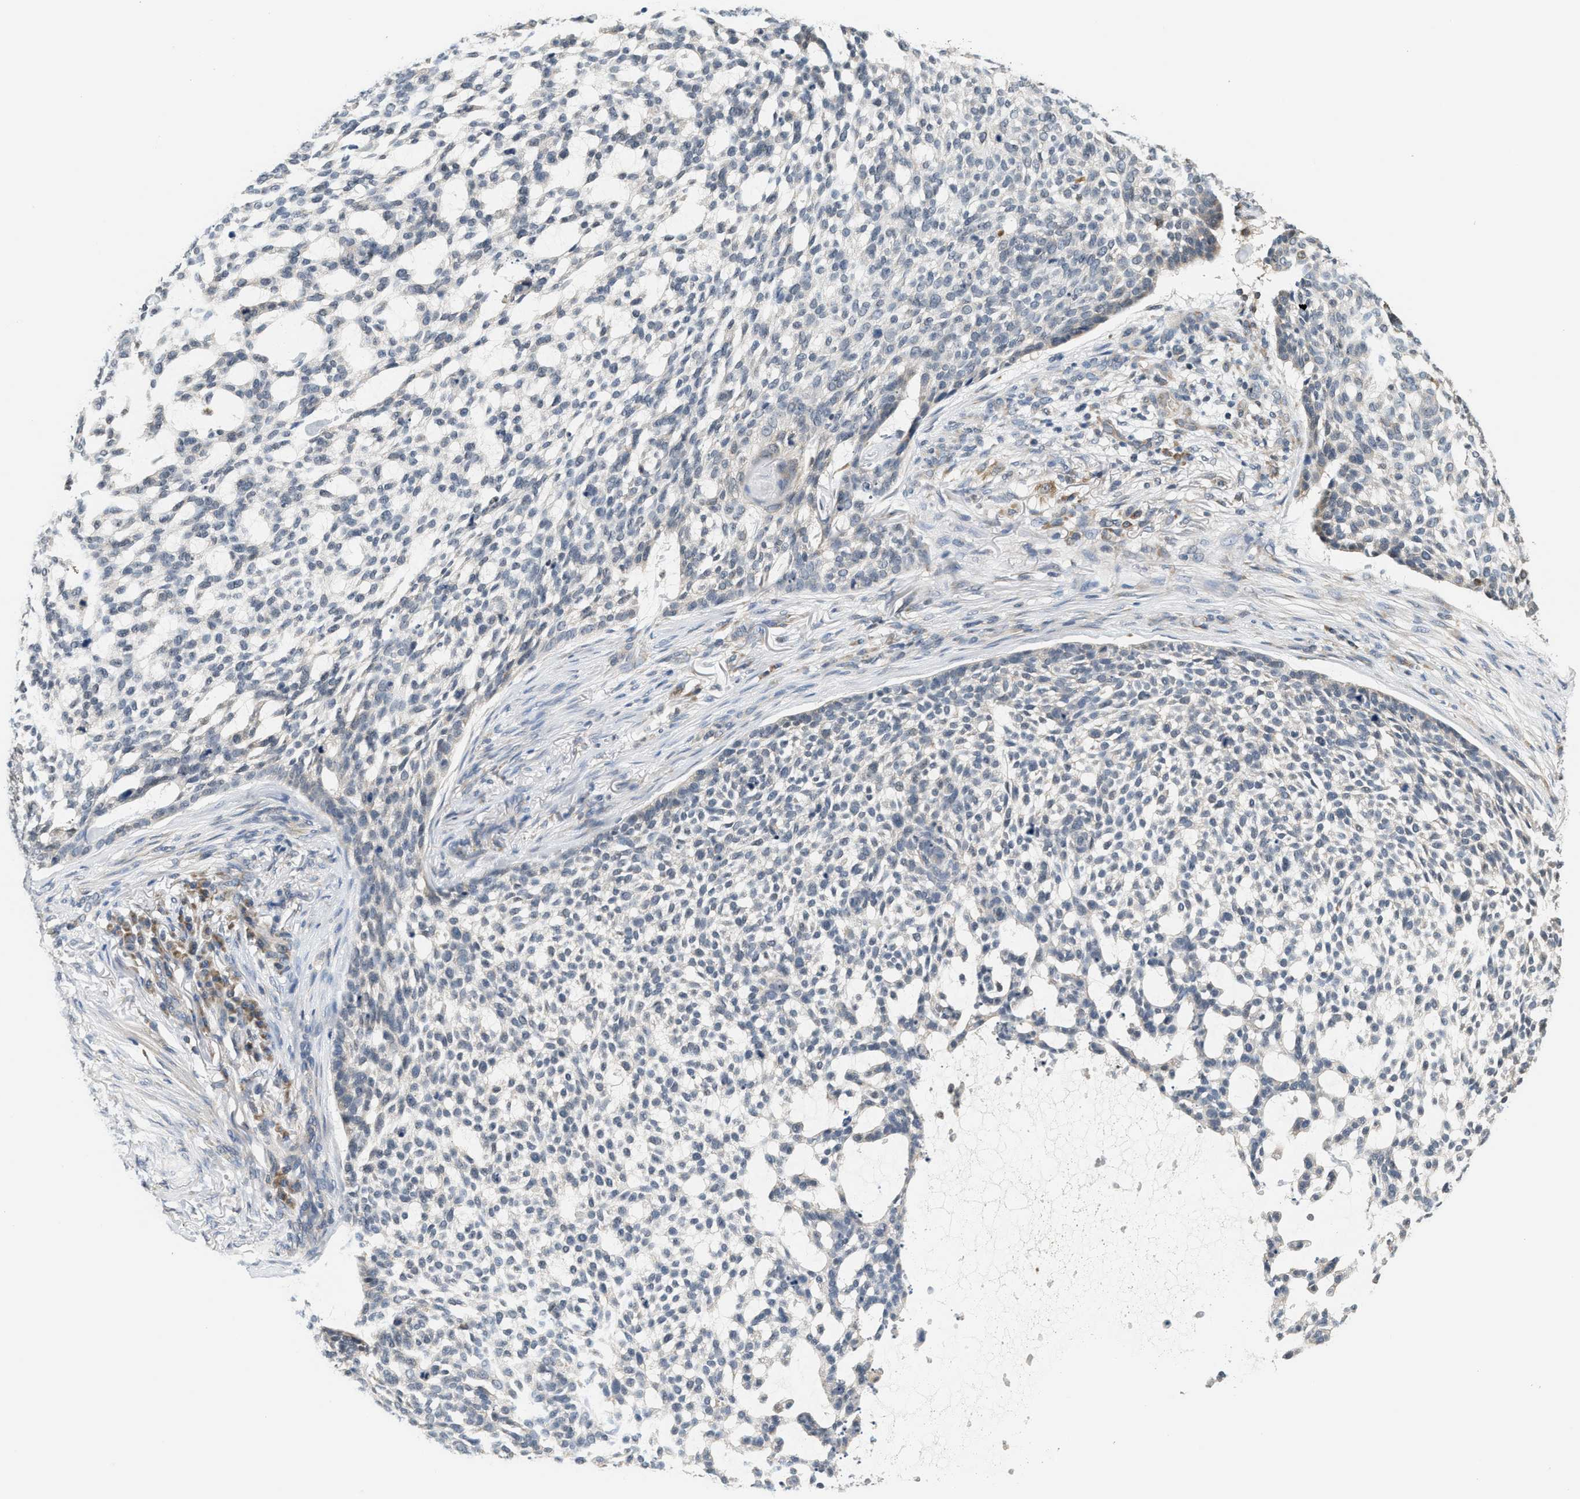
{"staining": {"intensity": "negative", "quantity": "none", "location": "none"}, "tissue": "skin cancer", "cell_type": "Tumor cells", "image_type": "cancer", "snomed": [{"axis": "morphology", "description": "Basal cell carcinoma"}, {"axis": "topography", "description": "Skin"}], "caption": "Image shows no protein expression in tumor cells of skin cancer tissue.", "gene": "GIGYF1", "patient": {"sex": "female", "age": 64}}